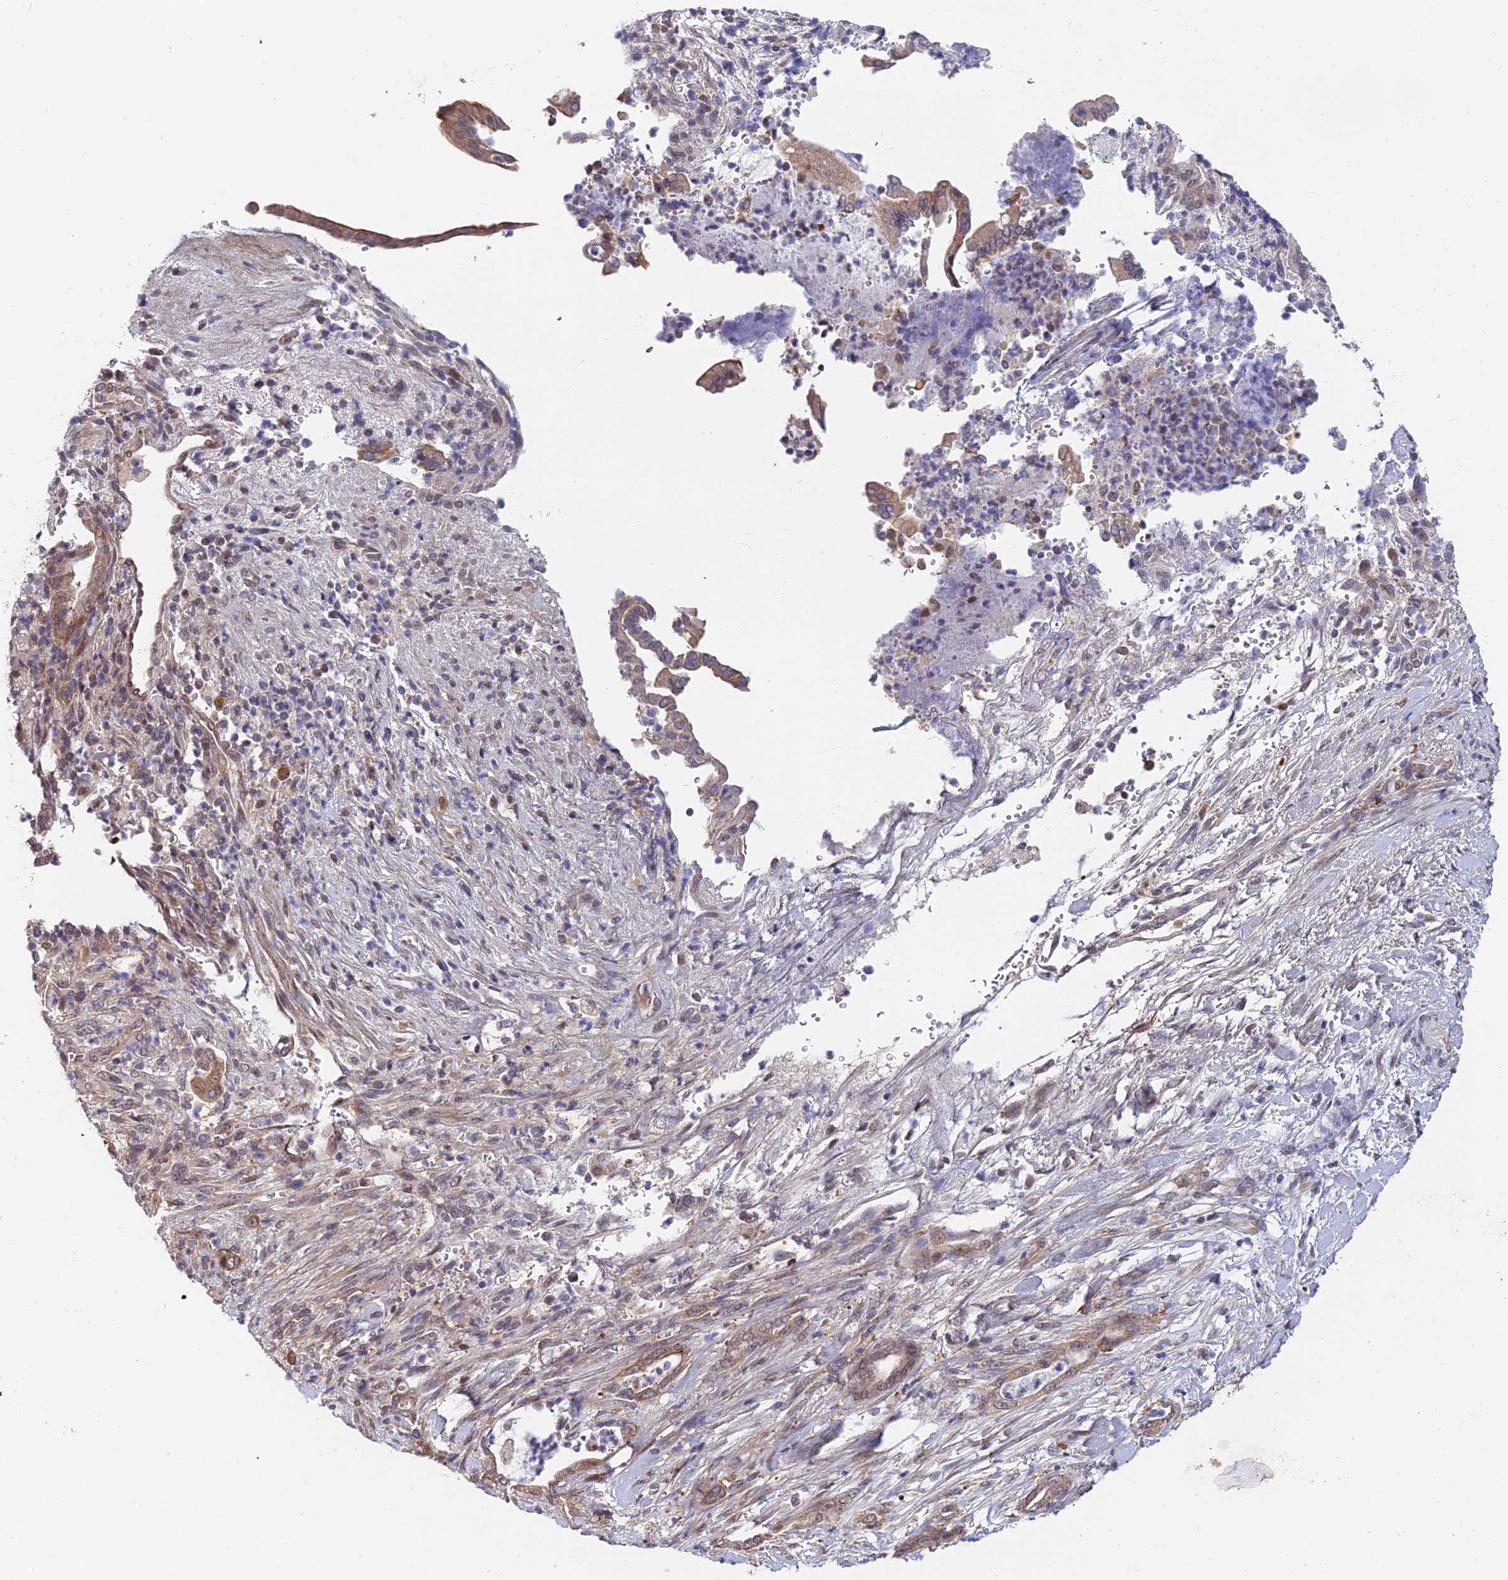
{"staining": {"intensity": "moderate", "quantity": "<25%", "location": "cytoplasmic/membranous"}, "tissue": "pancreatic cancer", "cell_type": "Tumor cells", "image_type": "cancer", "snomed": [{"axis": "morphology", "description": "Normal tissue, NOS"}, {"axis": "morphology", "description": "Adenocarcinoma, NOS"}, {"axis": "topography", "description": "Pancreas"}], "caption": "Approximately <25% of tumor cells in human pancreatic adenocarcinoma display moderate cytoplasmic/membranous protein positivity as visualized by brown immunohistochemical staining.", "gene": "INPP4A", "patient": {"sex": "female", "age": 55}}